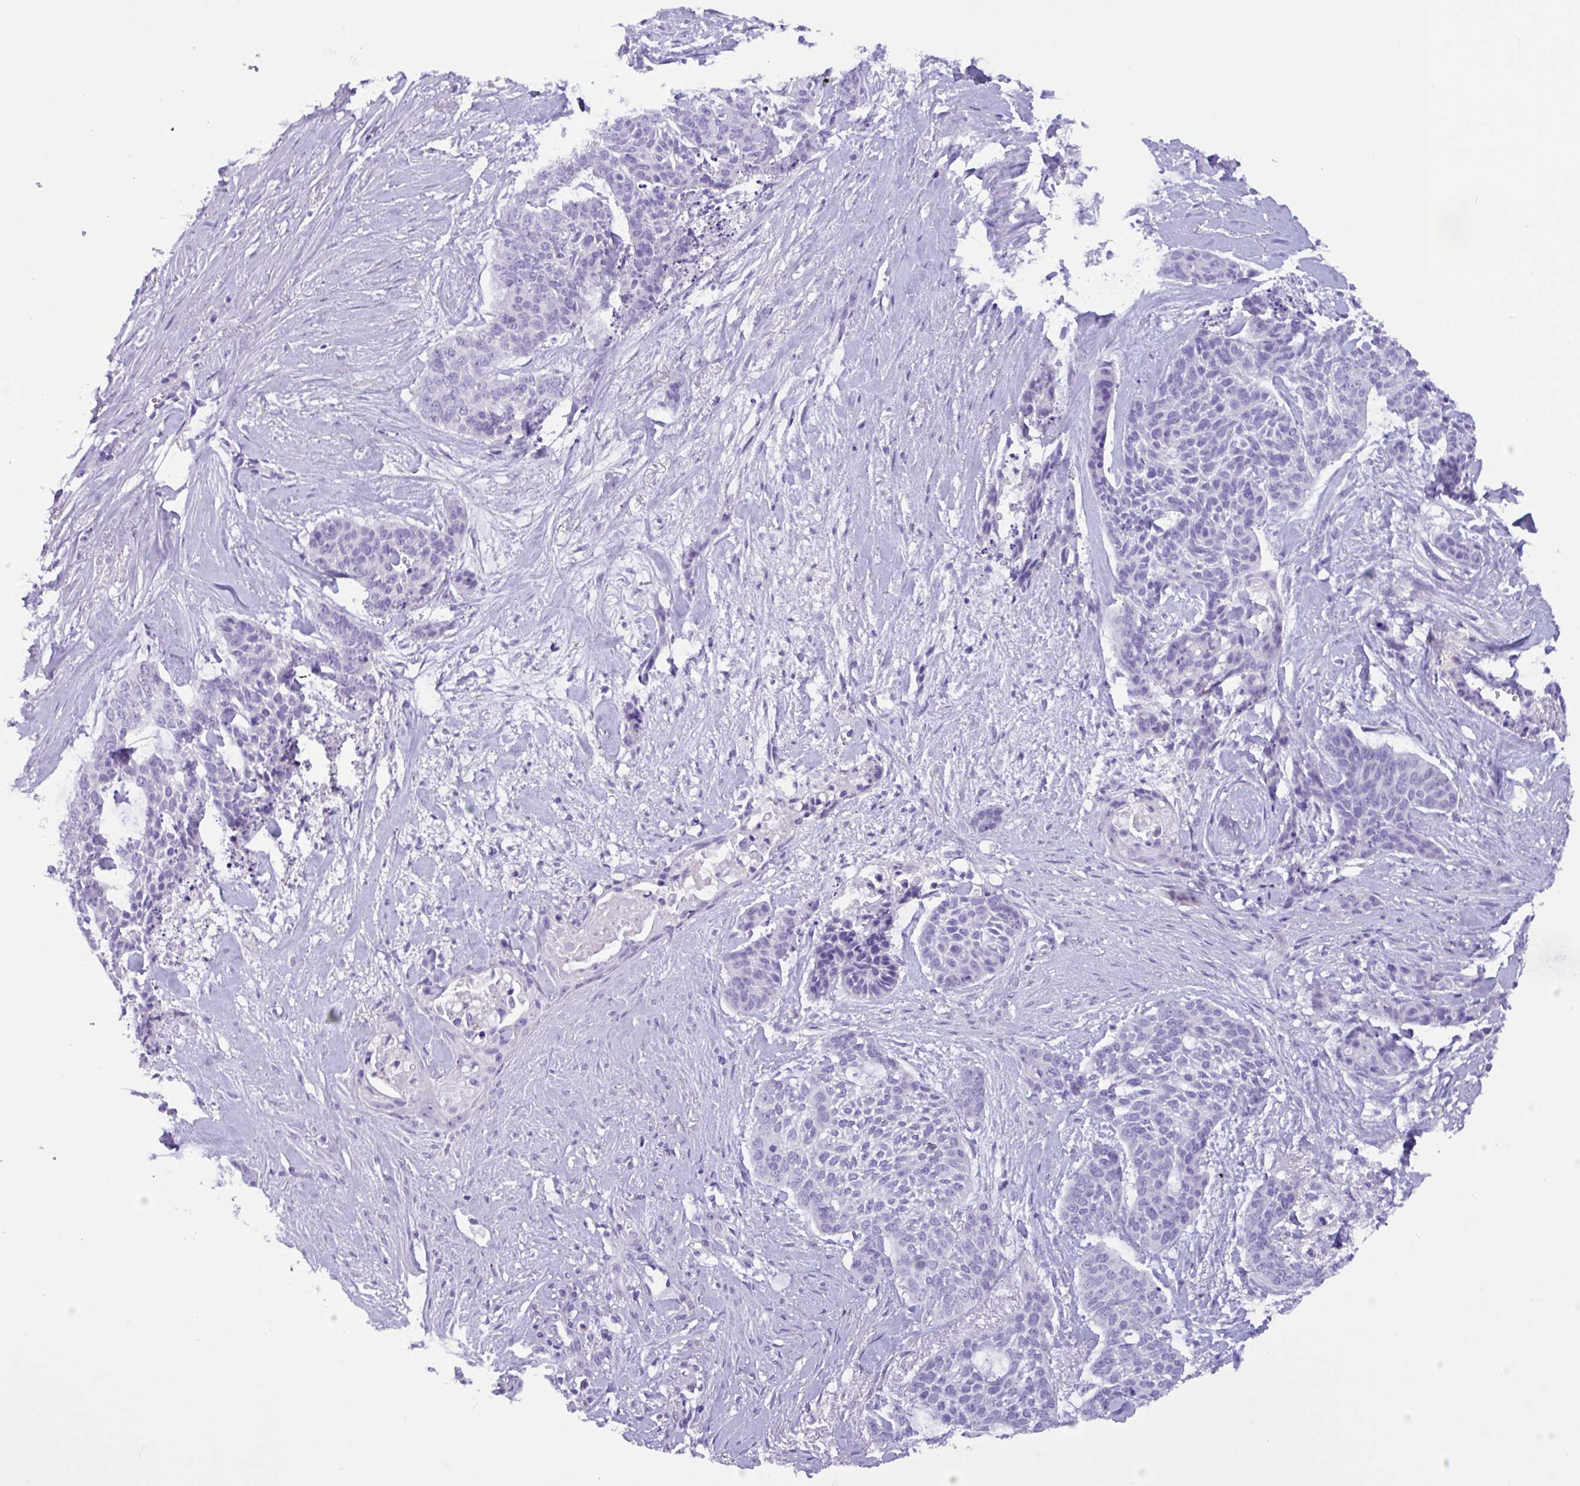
{"staining": {"intensity": "negative", "quantity": "none", "location": "none"}, "tissue": "skin cancer", "cell_type": "Tumor cells", "image_type": "cancer", "snomed": [{"axis": "morphology", "description": "Basal cell carcinoma"}, {"axis": "topography", "description": "Skin"}], "caption": "Immunohistochemistry (IHC) of skin cancer (basal cell carcinoma) displays no staining in tumor cells.", "gene": "MRM2", "patient": {"sex": "female", "age": 64}}